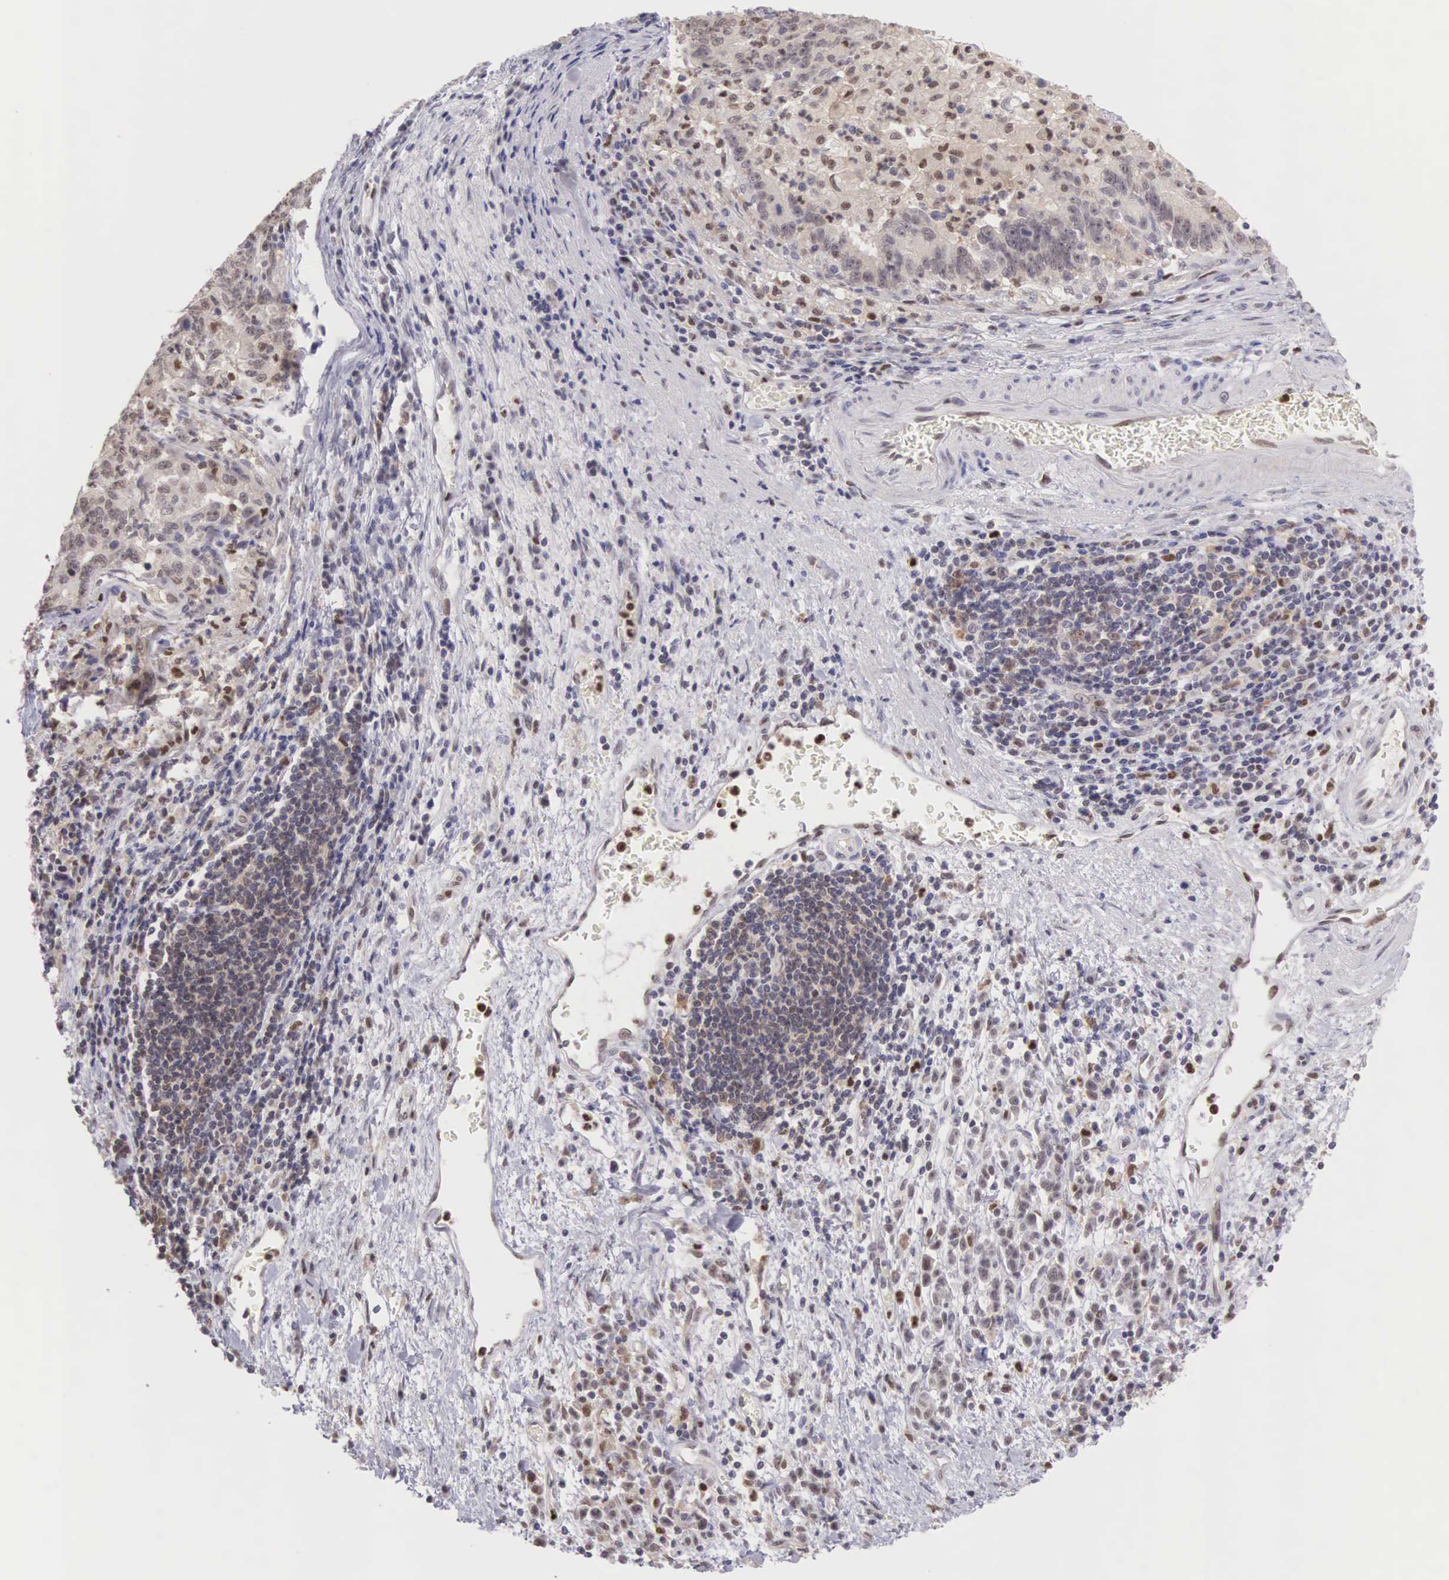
{"staining": {"intensity": "weak", "quantity": "<25%", "location": "cytoplasmic/membranous,nuclear"}, "tissue": "stomach cancer", "cell_type": "Tumor cells", "image_type": "cancer", "snomed": [{"axis": "morphology", "description": "Adenocarcinoma, NOS"}, {"axis": "topography", "description": "Stomach, upper"}], "caption": "IHC photomicrograph of neoplastic tissue: human stomach adenocarcinoma stained with DAB (3,3'-diaminobenzidine) exhibits no significant protein expression in tumor cells.", "gene": "GRK3", "patient": {"sex": "female", "age": 50}}